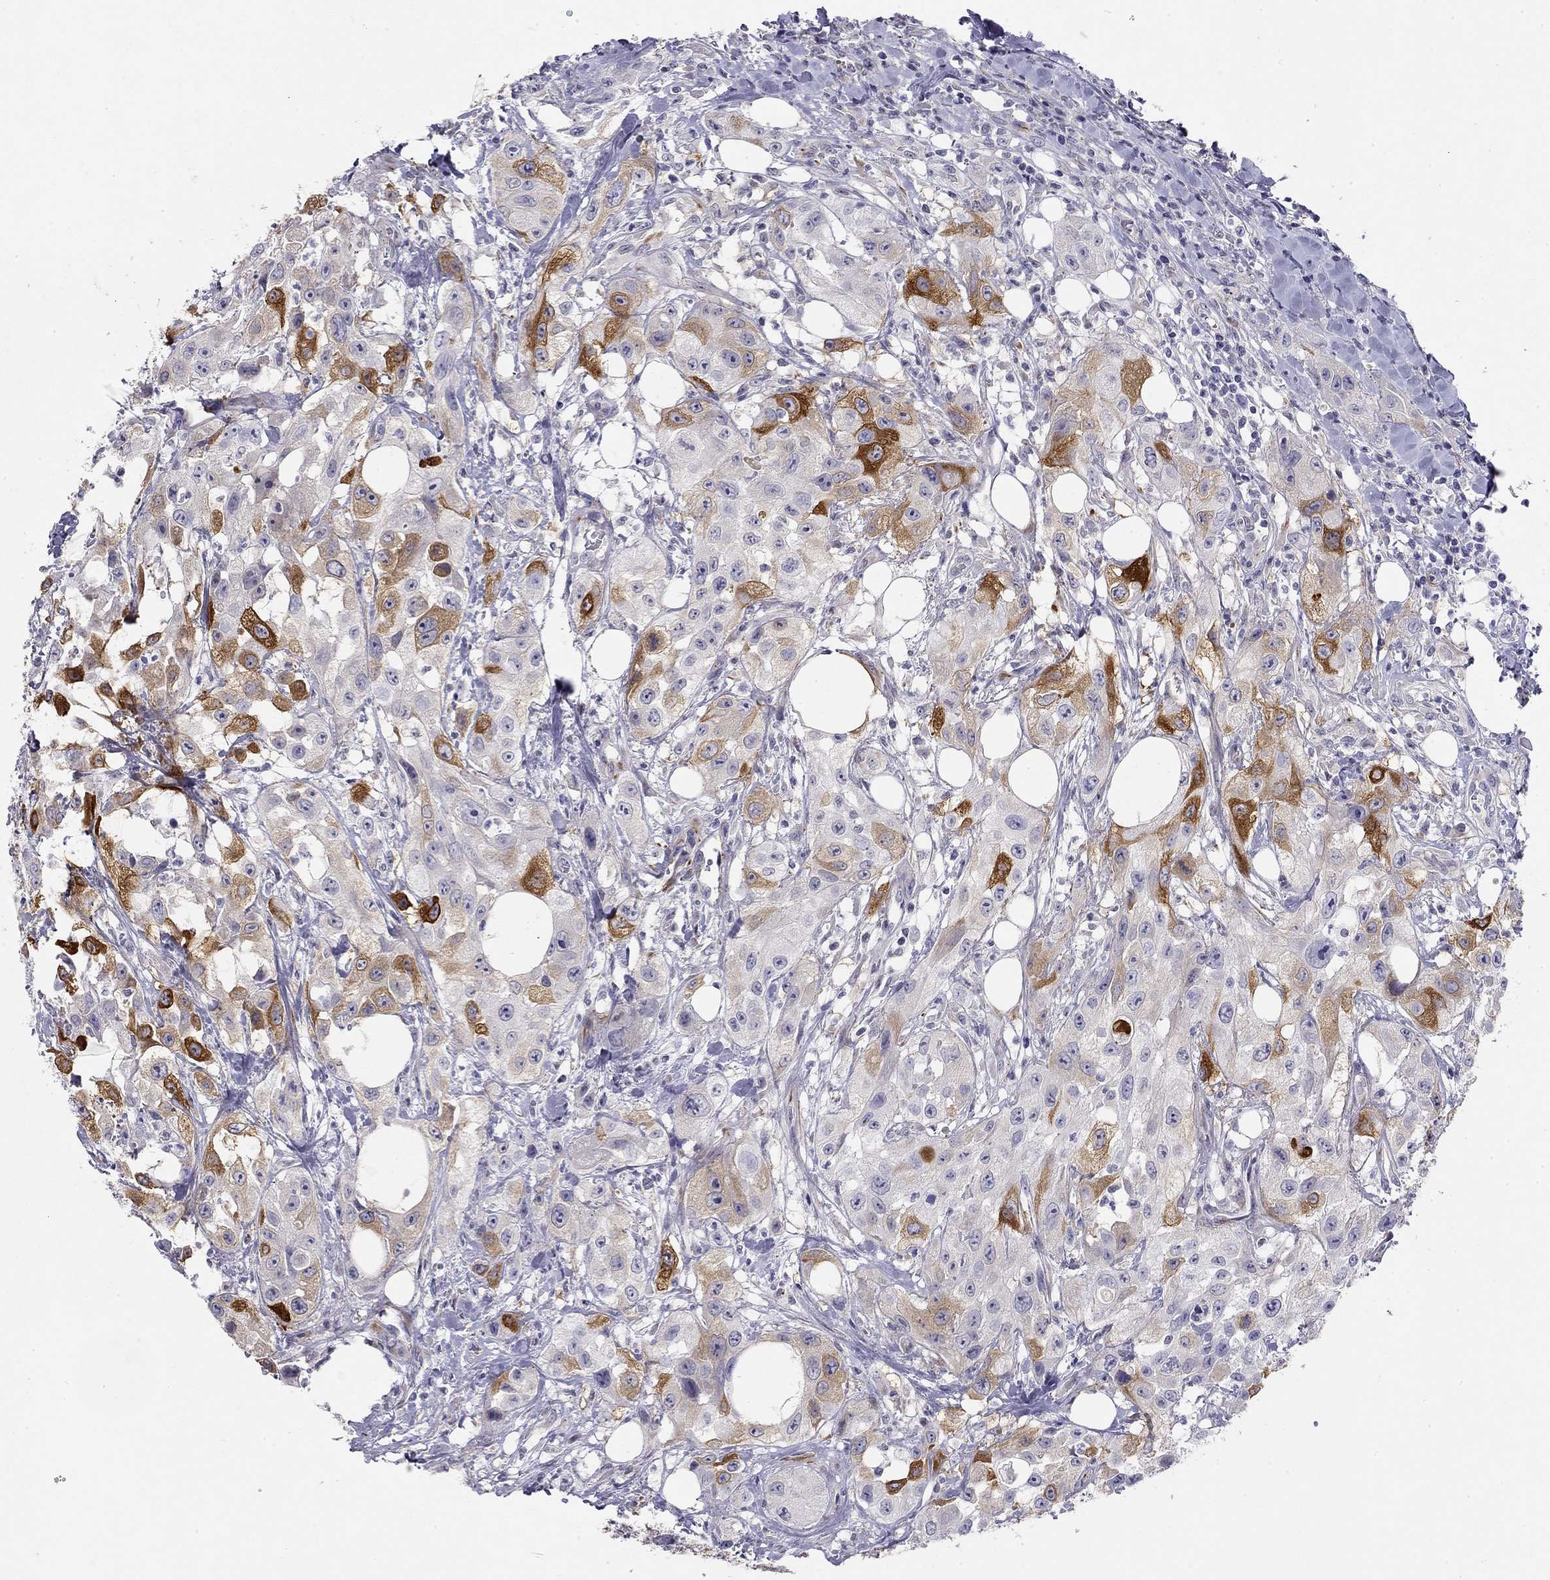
{"staining": {"intensity": "strong", "quantity": "<25%", "location": "cytoplasmic/membranous"}, "tissue": "urothelial cancer", "cell_type": "Tumor cells", "image_type": "cancer", "snomed": [{"axis": "morphology", "description": "Urothelial carcinoma, High grade"}, {"axis": "topography", "description": "Urinary bladder"}], "caption": "Immunohistochemistry (IHC) (DAB) staining of human high-grade urothelial carcinoma shows strong cytoplasmic/membranous protein staining in approximately <25% of tumor cells.", "gene": "RTL1", "patient": {"sex": "male", "age": 79}}